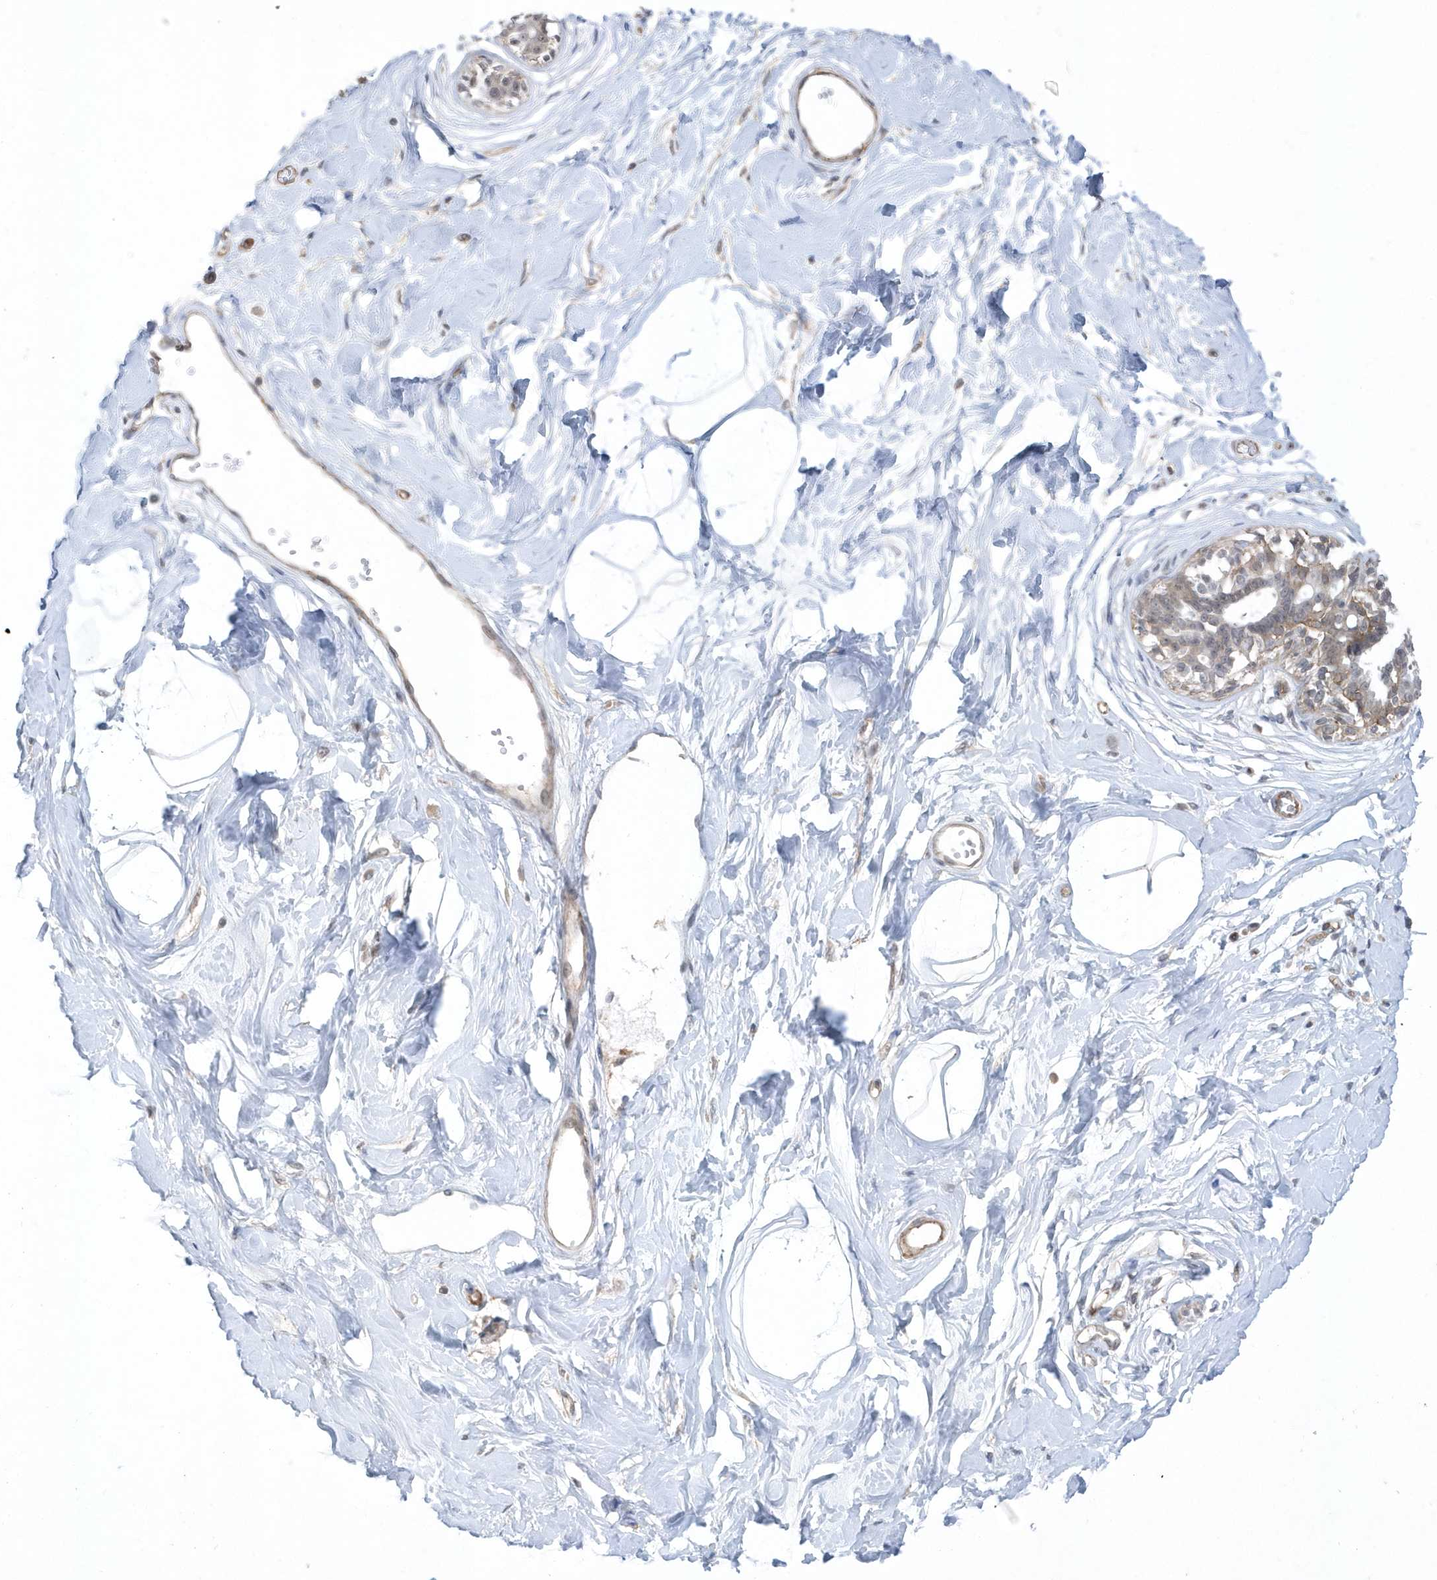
{"staining": {"intensity": "negative", "quantity": "none", "location": "none"}, "tissue": "breast", "cell_type": "Adipocytes", "image_type": "normal", "snomed": [{"axis": "morphology", "description": "Normal tissue, NOS"}, {"axis": "topography", "description": "Breast"}], "caption": "Protein analysis of benign breast demonstrates no significant expression in adipocytes.", "gene": "CRIP3", "patient": {"sex": "female", "age": 45}}